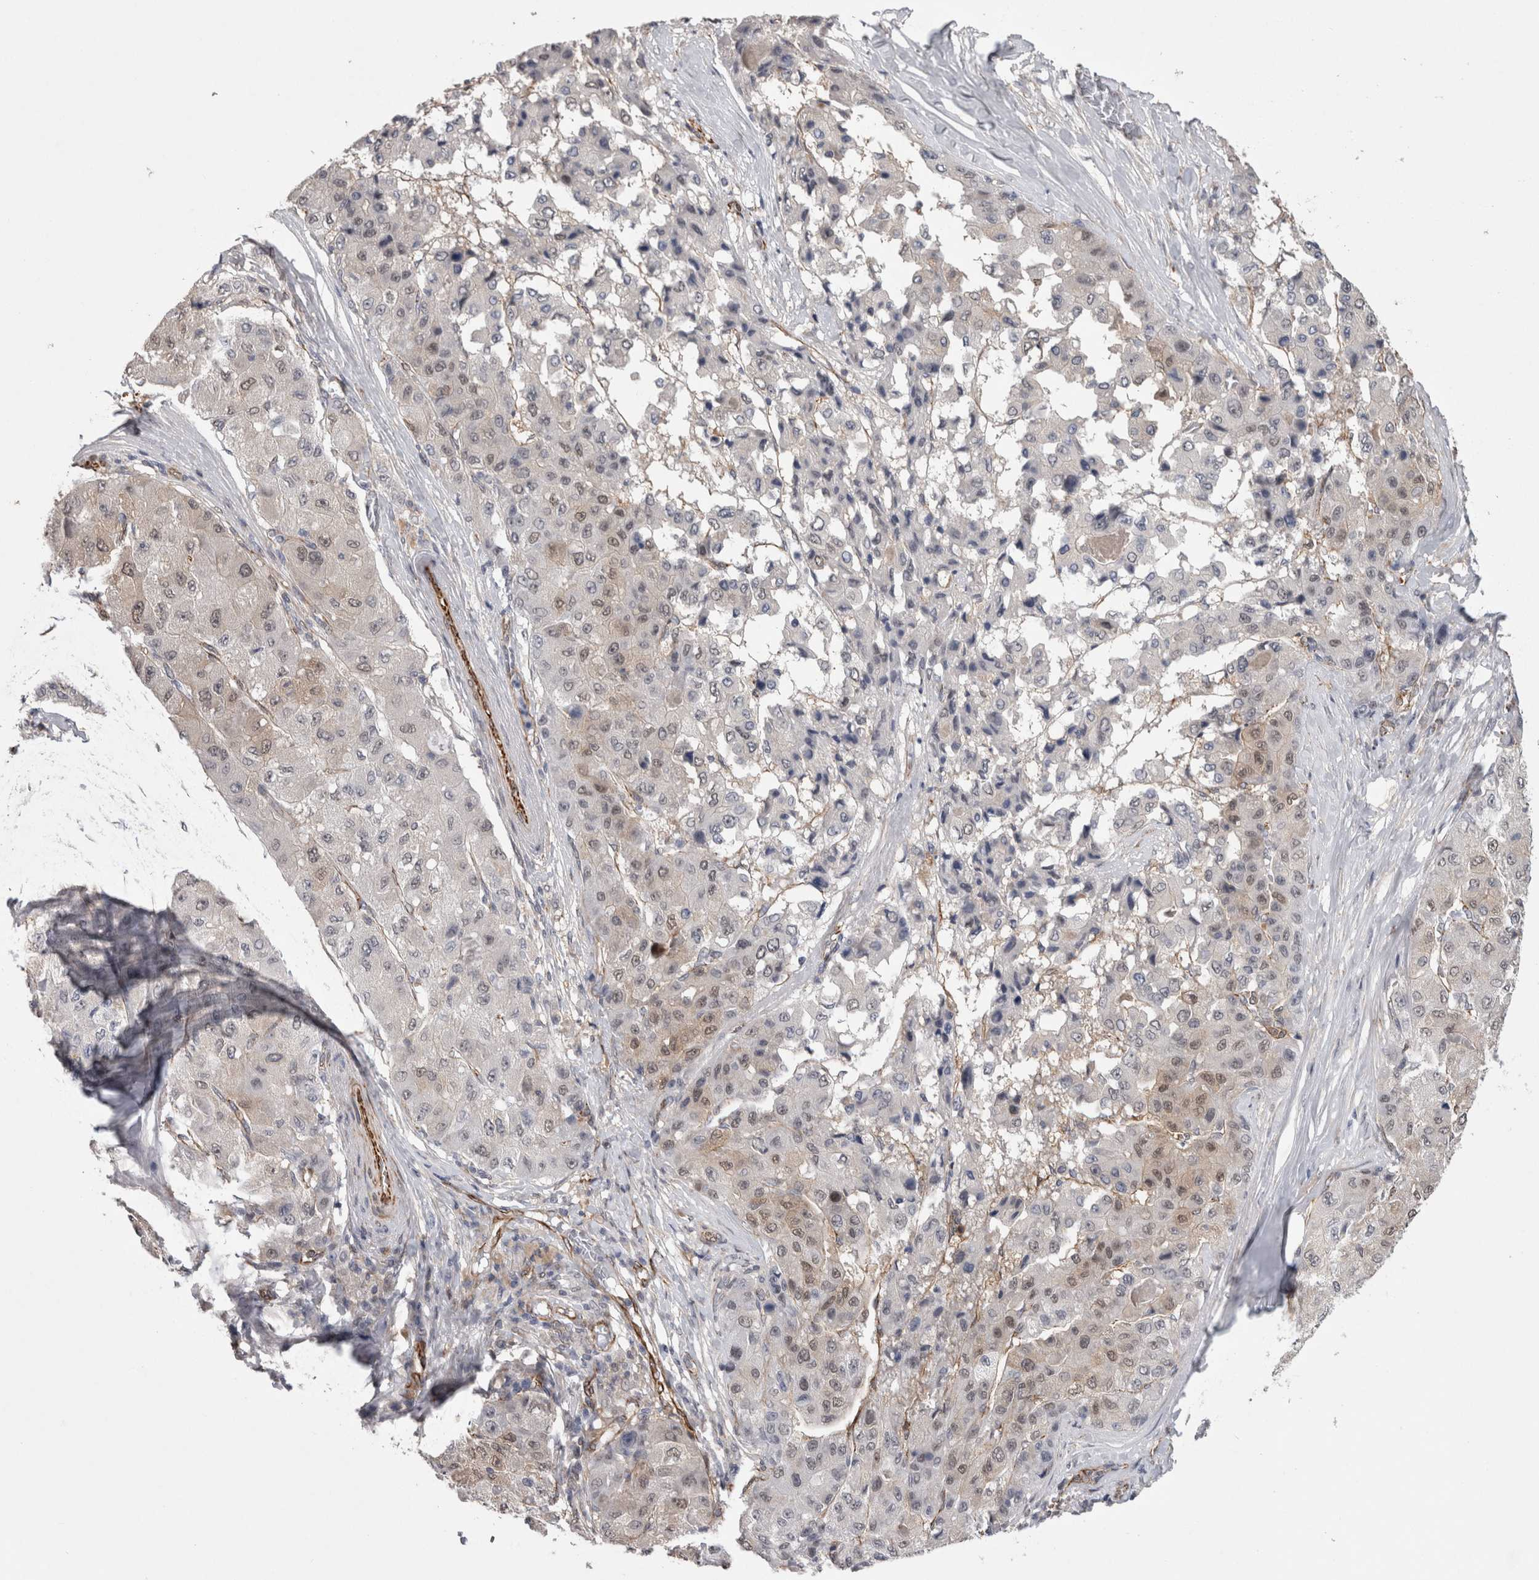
{"staining": {"intensity": "weak", "quantity": "25%-75%", "location": "cytoplasmic/membranous,nuclear"}, "tissue": "liver cancer", "cell_type": "Tumor cells", "image_type": "cancer", "snomed": [{"axis": "morphology", "description": "Carcinoma, Hepatocellular, NOS"}, {"axis": "topography", "description": "Liver"}], "caption": "IHC (DAB (3,3'-diaminobenzidine)) staining of human liver hepatocellular carcinoma demonstrates weak cytoplasmic/membranous and nuclear protein expression in approximately 25%-75% of tumor cells. (brown staining indicates protein expression, while blue staining denotes nuclei).", "gene": "ACOT7", "patient": {"sex": "male", "age": 80}}